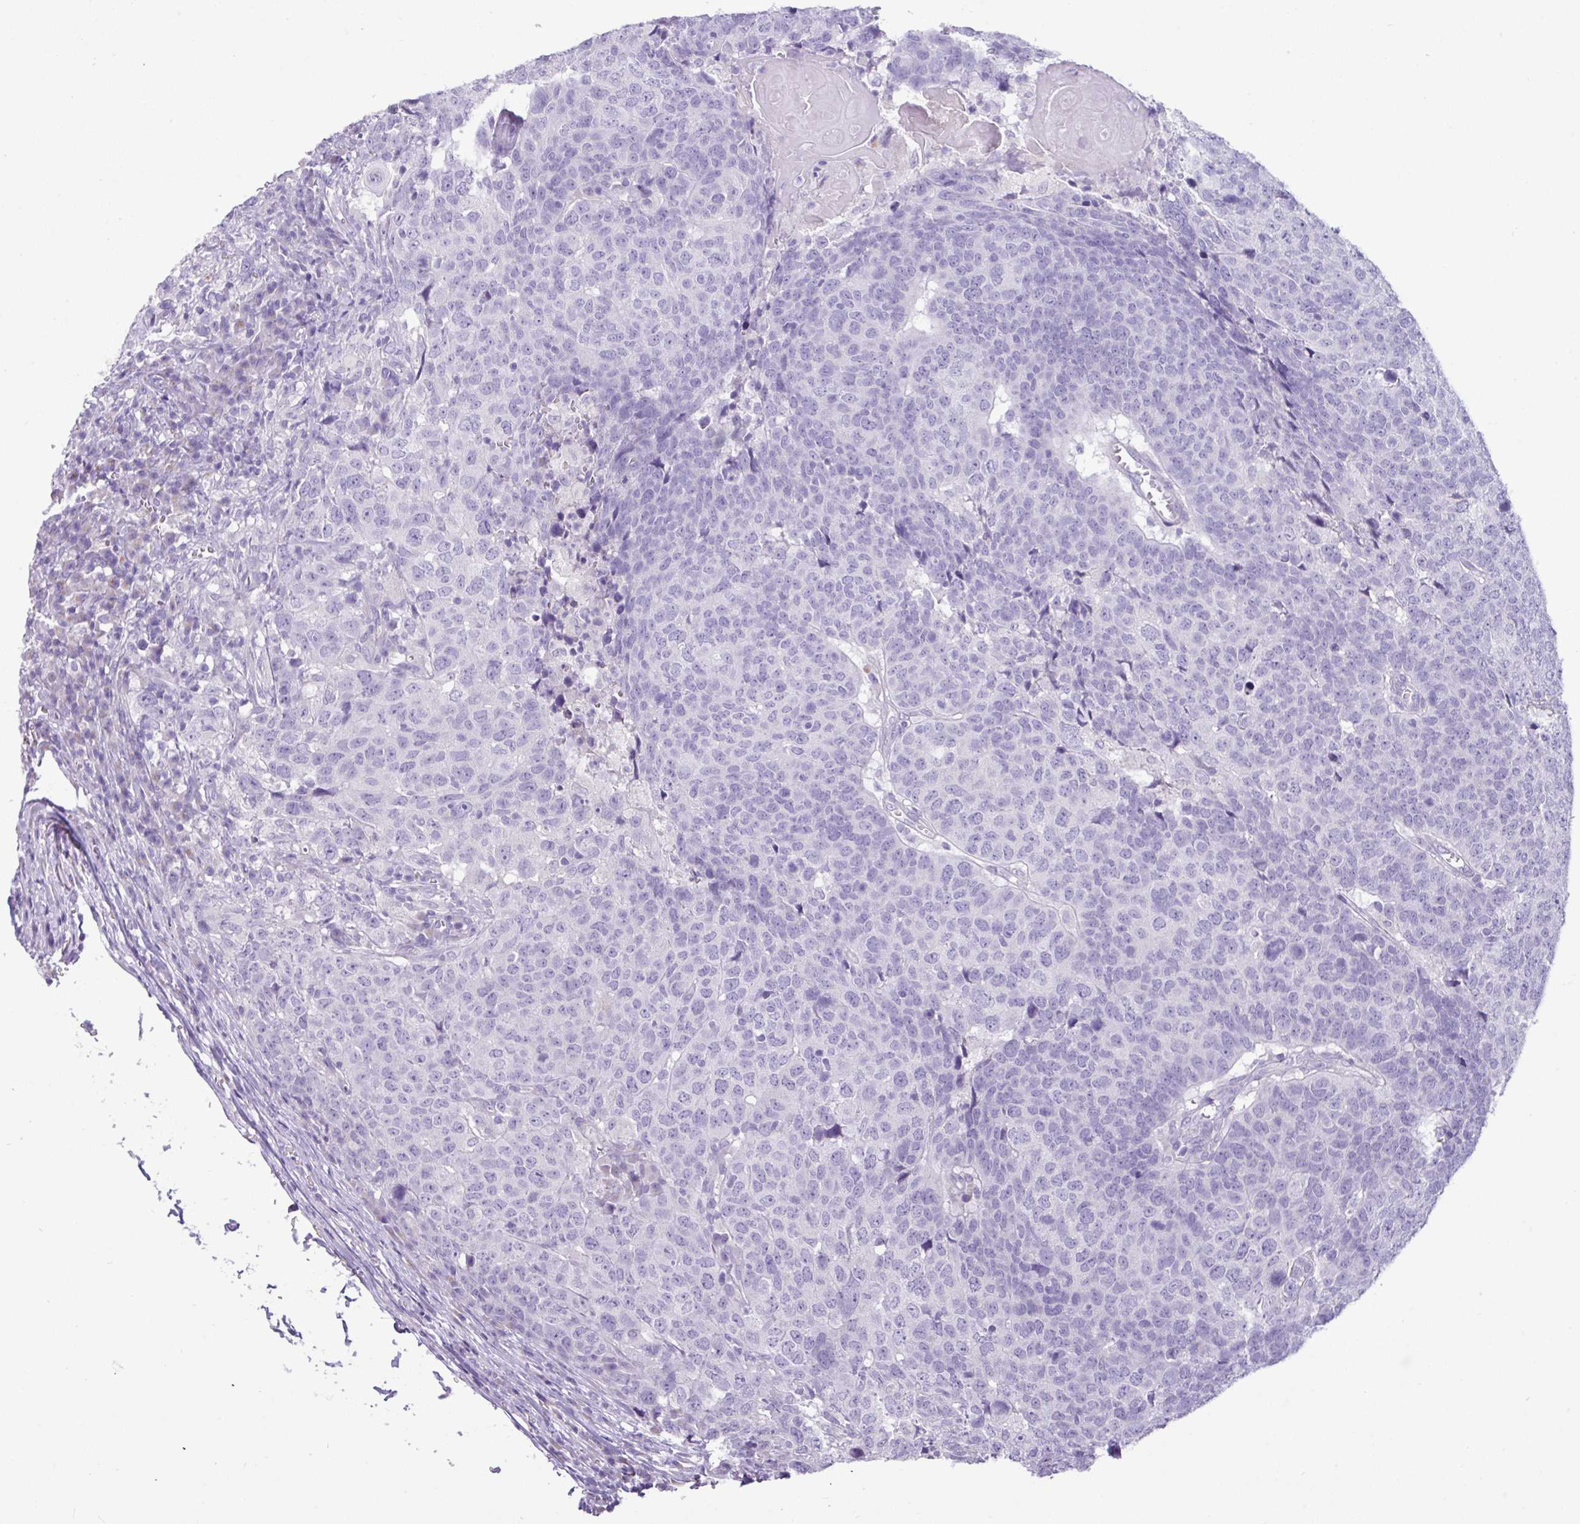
{"staining": {"intensity": "negative", "quantity": "none", "location": "none"}, "tissue": "head and neck cancer", "cell_type": "Tumor cells", "image_type": "cancer", "snomed": [{"axis": "morphology", "description": "Normal tissue, NOS"}, {"axis": "morphology", "description": "Squamous cell carcinoma, NOS"}, {"axis": "topography", "description": "Skeletal muscle"}, {"axis": "topography", "description": "Vascular tissue"}, {"axis": "topography", "description": "Peripheral nerve tissue"}, {"axis": "topography", "description": "Head-Neck"}], "caption": "Immunohistochemistry photomicrograph of head and neck cancer (squamous cell carcinoma) stained for a protein (brown), which shows no staining in tumor cells. The staining is performed using DAB (3,3'-diaminobenzidine) brown chromogen with nuclei counter-stained in using hematoxylin.", "gene": "ZNF524", "patient": {"sex": "male", "age": 66}}